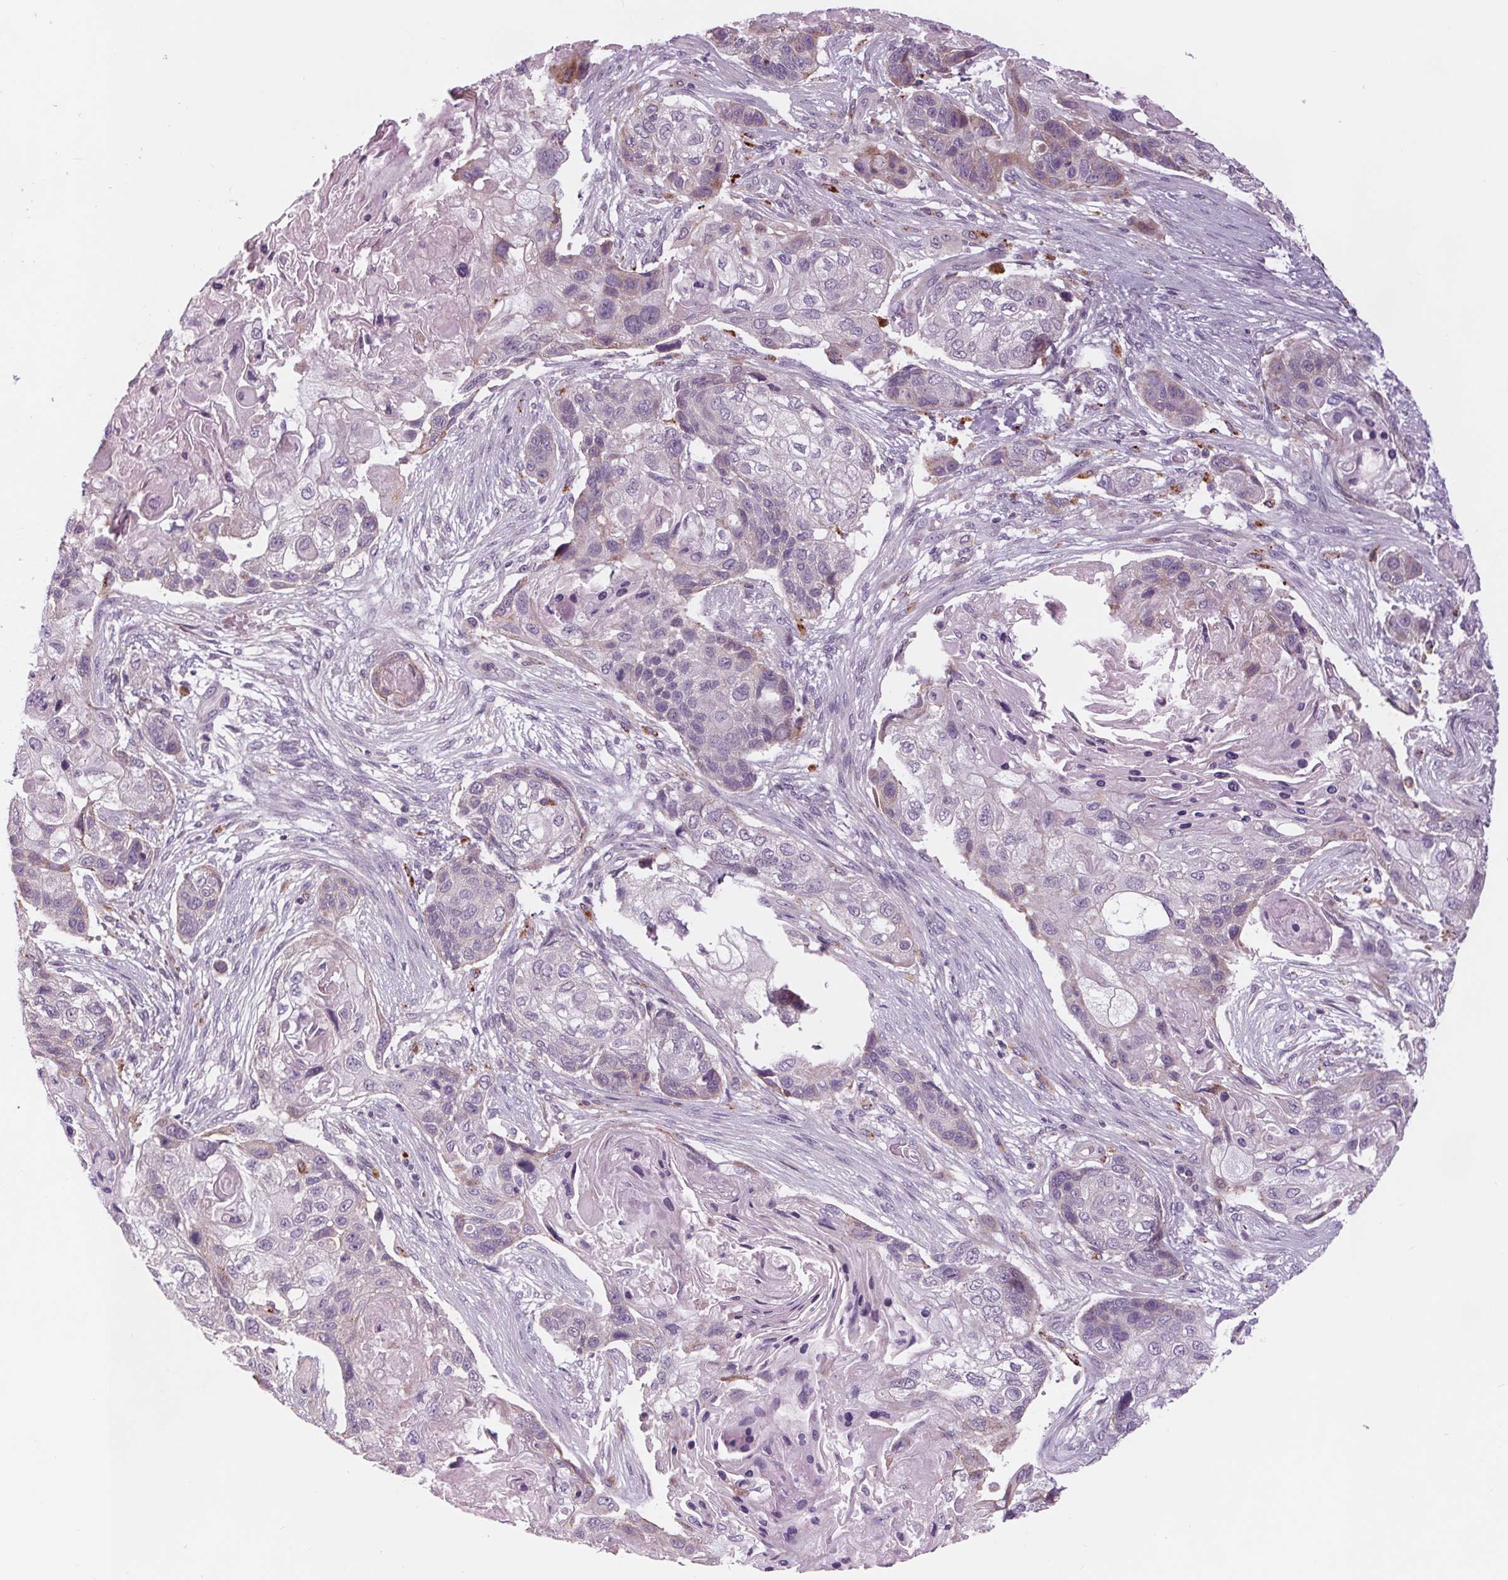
{"staining": {"intensity": "weak", "quantity": "<25%", "location": "cytoplasmic/membranous"}, "tissue": "lung cancer", "cell_type": "Tumor cells", "image_type": "cancer", "snomed": [{"axis": "morphology", "description": "Squamous cell carcinoma, NOS"}, {"axis": "topography", "description": "Lung"}], "caption": "DAB (3,3'-diaminobenzidine) immunohistochemical staining of human lung squamous cell carcinoma shows no significant positivity in tumor cells.", "gene": "SAMD5", "patient": {"sex": "male", "age": 69}}